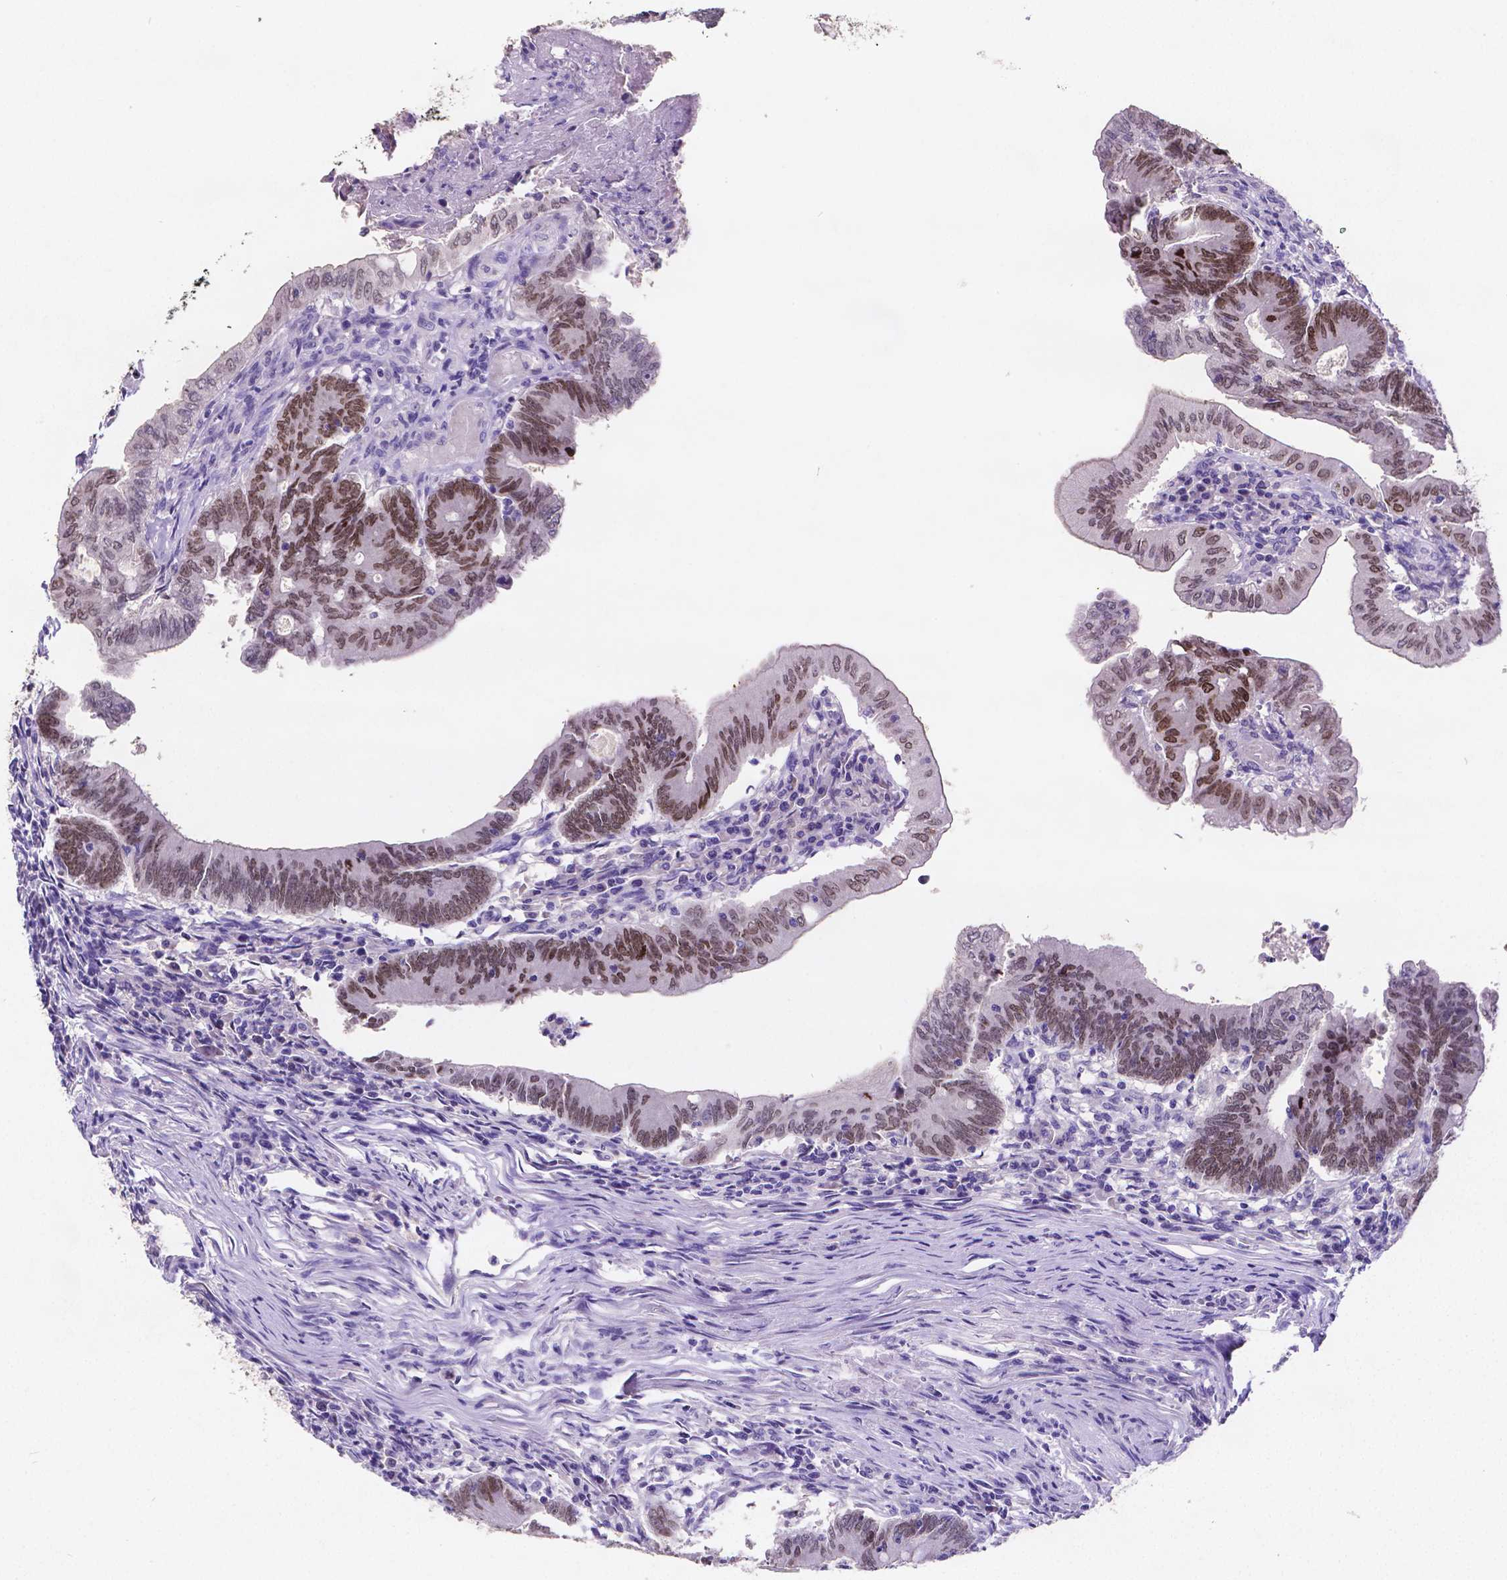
{"staining": {"intensity": "strong", "quantity": ">75%", "location": "nuclear"}, "tissue": "colorectal cancer", "cell_type": "Tumor cells", "image_type": "cancer", "snomed": [{"axis": "morphology", "description": "Adenocarcinoma, NOS"}, {"axis": "topography", "description": "Colon"}], "caption": "A high amount of strong nuclear expression is identified in approximately >75% of tumor cells in colorectal cancer tissue.", "gene": "SATB2", "patient": {"sex": "female", "age": 70}}